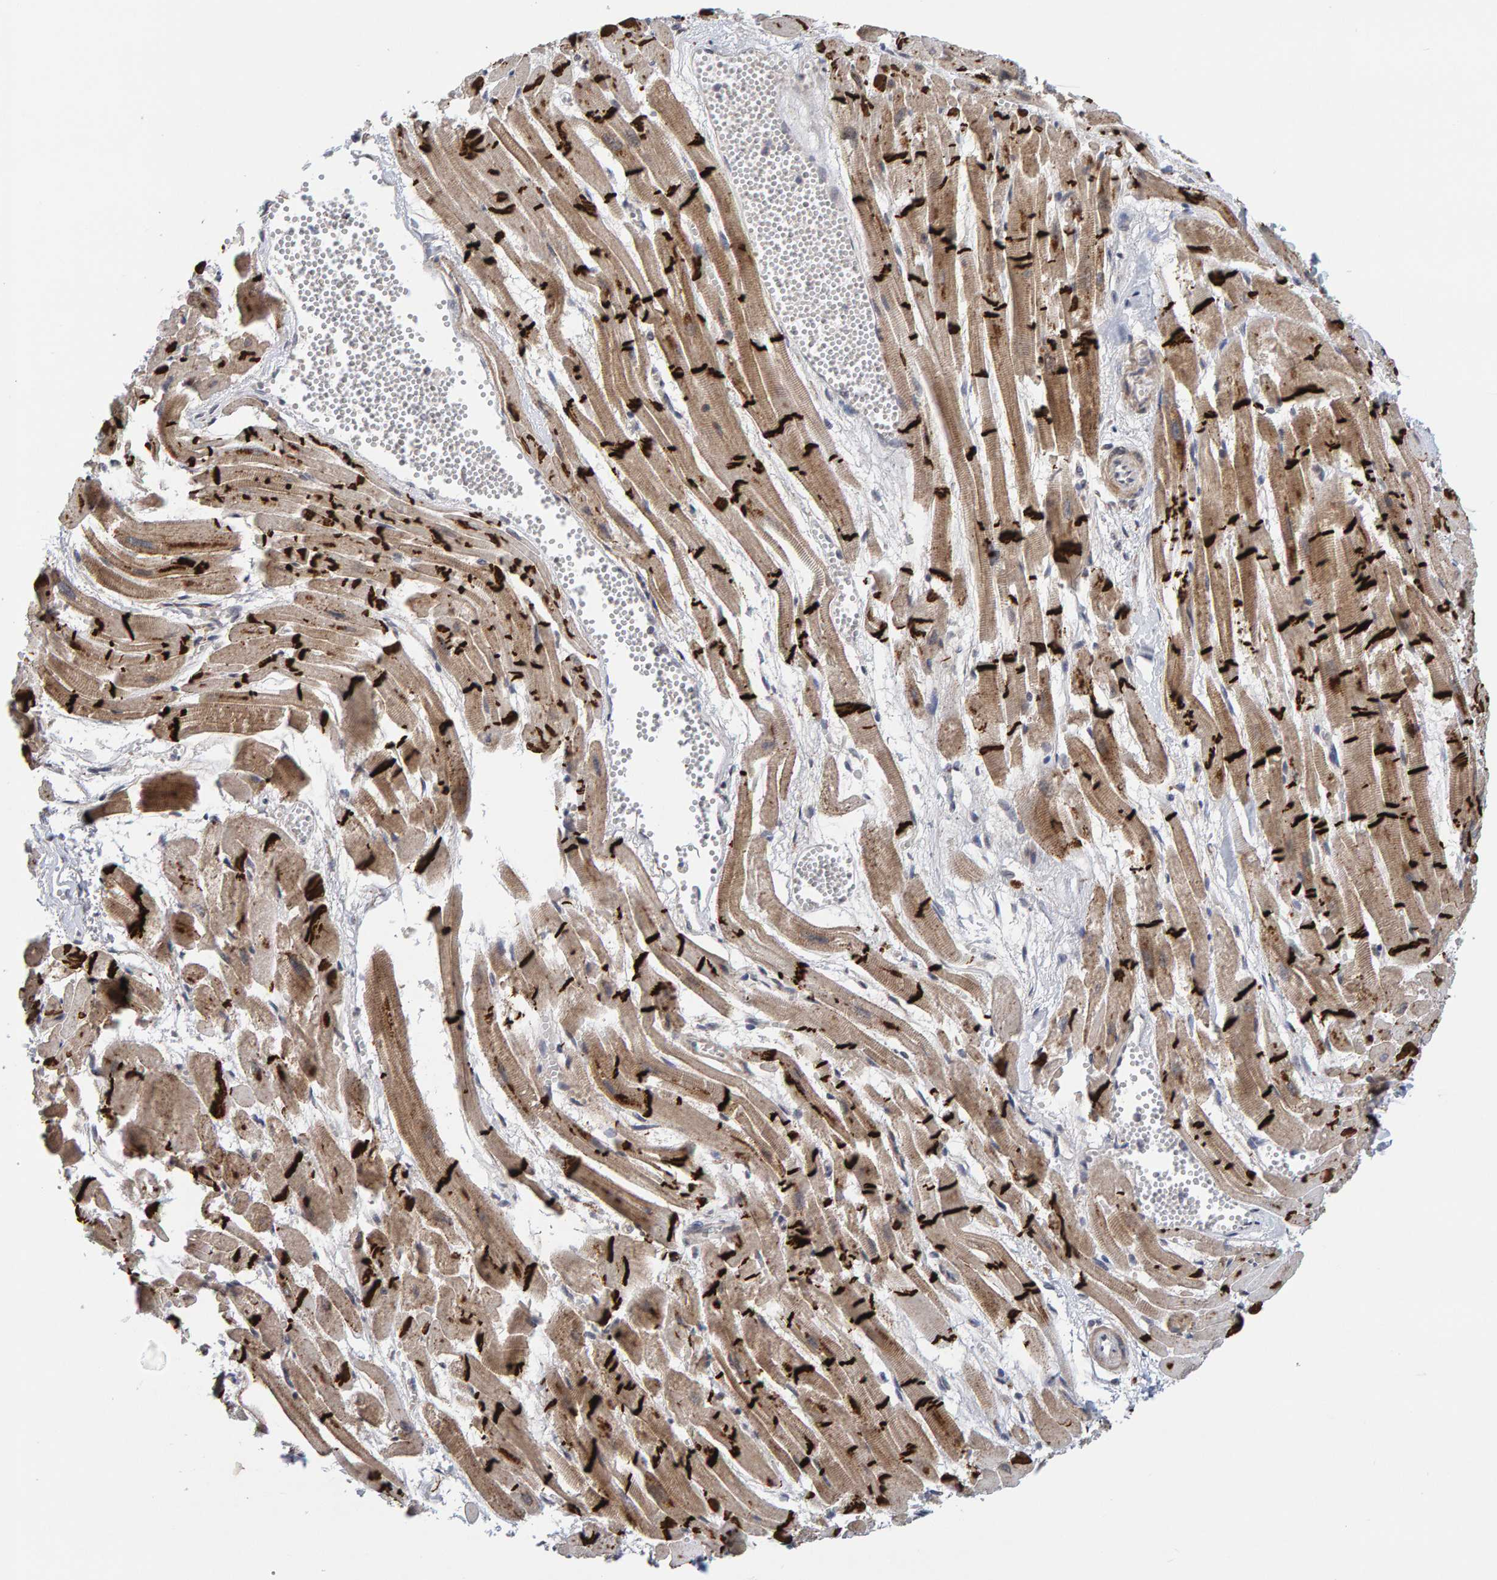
{"staining": {"intensity": "strong", "quantity": ">75%", "location": "cytoplasmic/membranous"}, "tissue": "heart muscle", "cell_type": "Cardiomyocytes", "image_type": "normal", "snomed": [{"axis": "morphology", "description": "Normal tissue, NOS"}, {"axis": "topography", "description": "Heart"}], "caption": "The photomicrograph exhibits a brown stain indicating the presence of a protein in the cytoplasmic/membranous of cardiomyocytes in heart muscle.", "gene": "CDH2", "patient": {"sex": "female", "age": 19}}